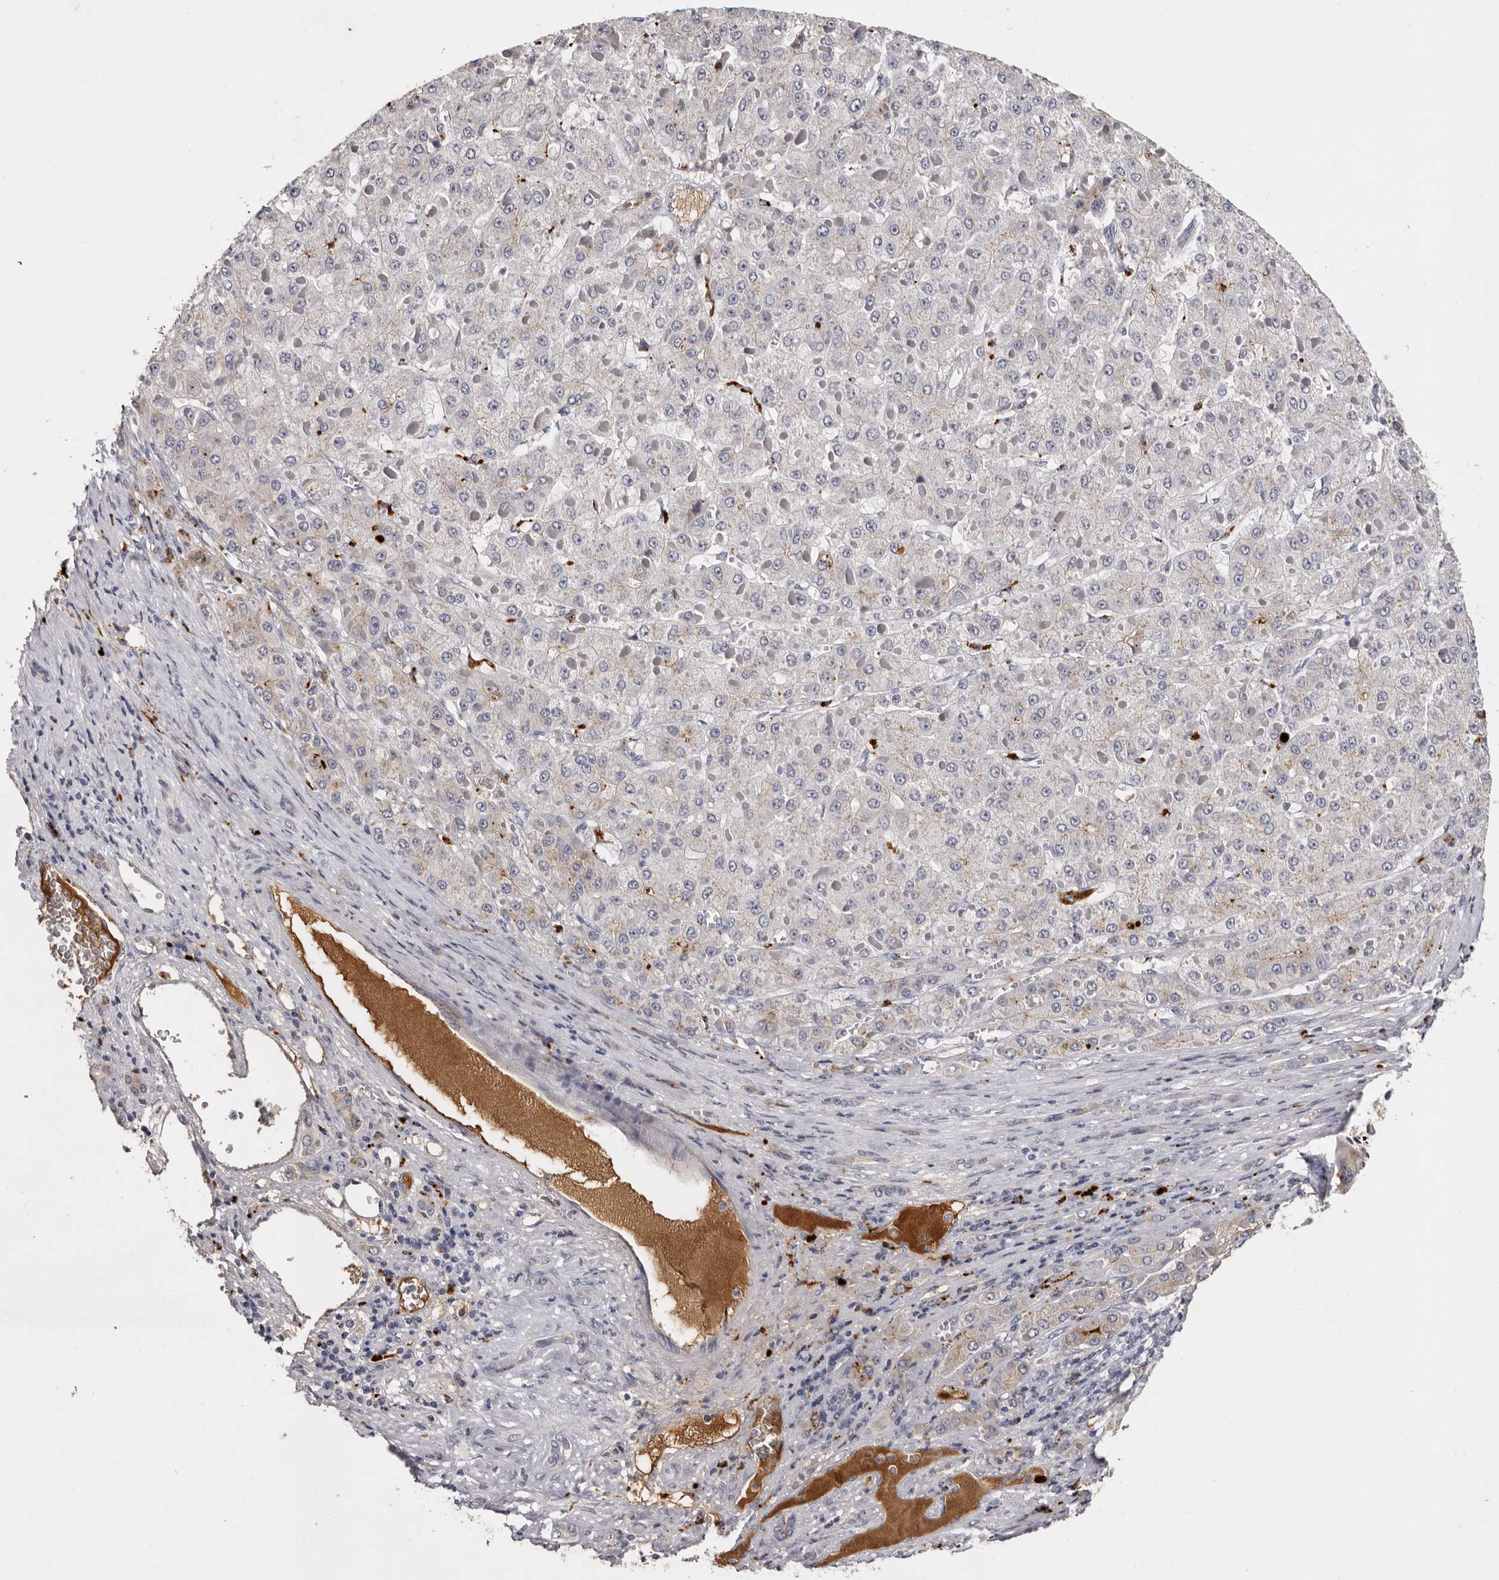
{"staining": {"intensity": "negative", "quantity": "none", "location": "none"}, "tissue": "liver cancer", "cell_type": "Tumor cells", "image_type": "cancer", "snomed": [{"axis": "morphology", "description": "Carcinoma, Hepatocellular, NOS"}, {"axis": "topography", "description": "Liver"}], "caption": "The IHC image has no significant staining in tumor cells of hepatocellular carcinoma (liver) tissue.", "gene": "KLHL38", "patient": {"sex": "female", "age": 73}}